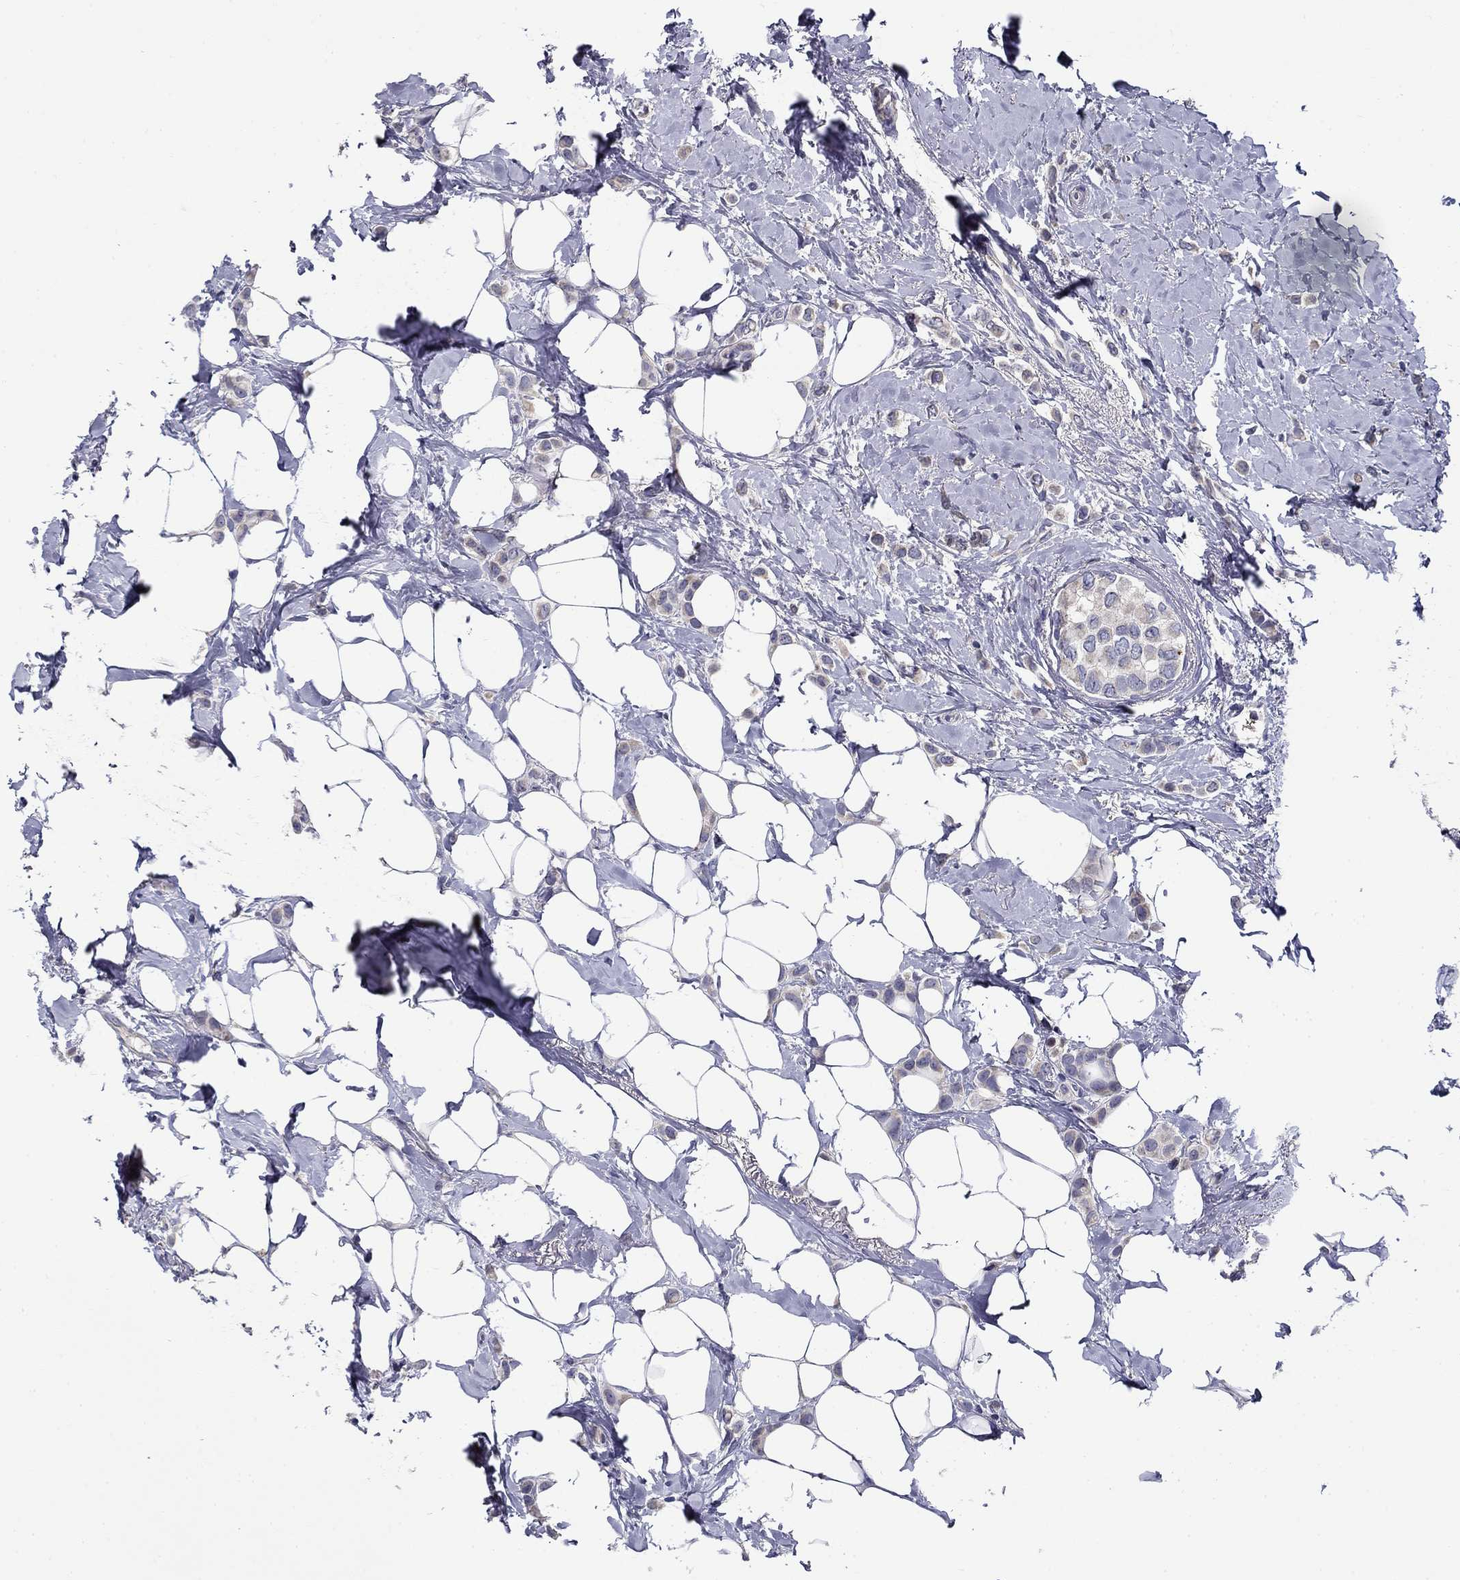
{"staining": {"intensity": "negative", "quantity": "none", "location": "none"}, "tissue": "breast cancer", "cell_type": "Tumor cells", "image_type": "cancer", "snomed": [{"axis": "morphology", "description": "Lobular carcinoma"}, {"axis": "topography", "description": "Breast"}], "caption": "Tumor cells are negative for brown protein staining in breast lobular carcinoma.", "gene": "SPATA7", "patient": {"sex": "female", "age": 66}}